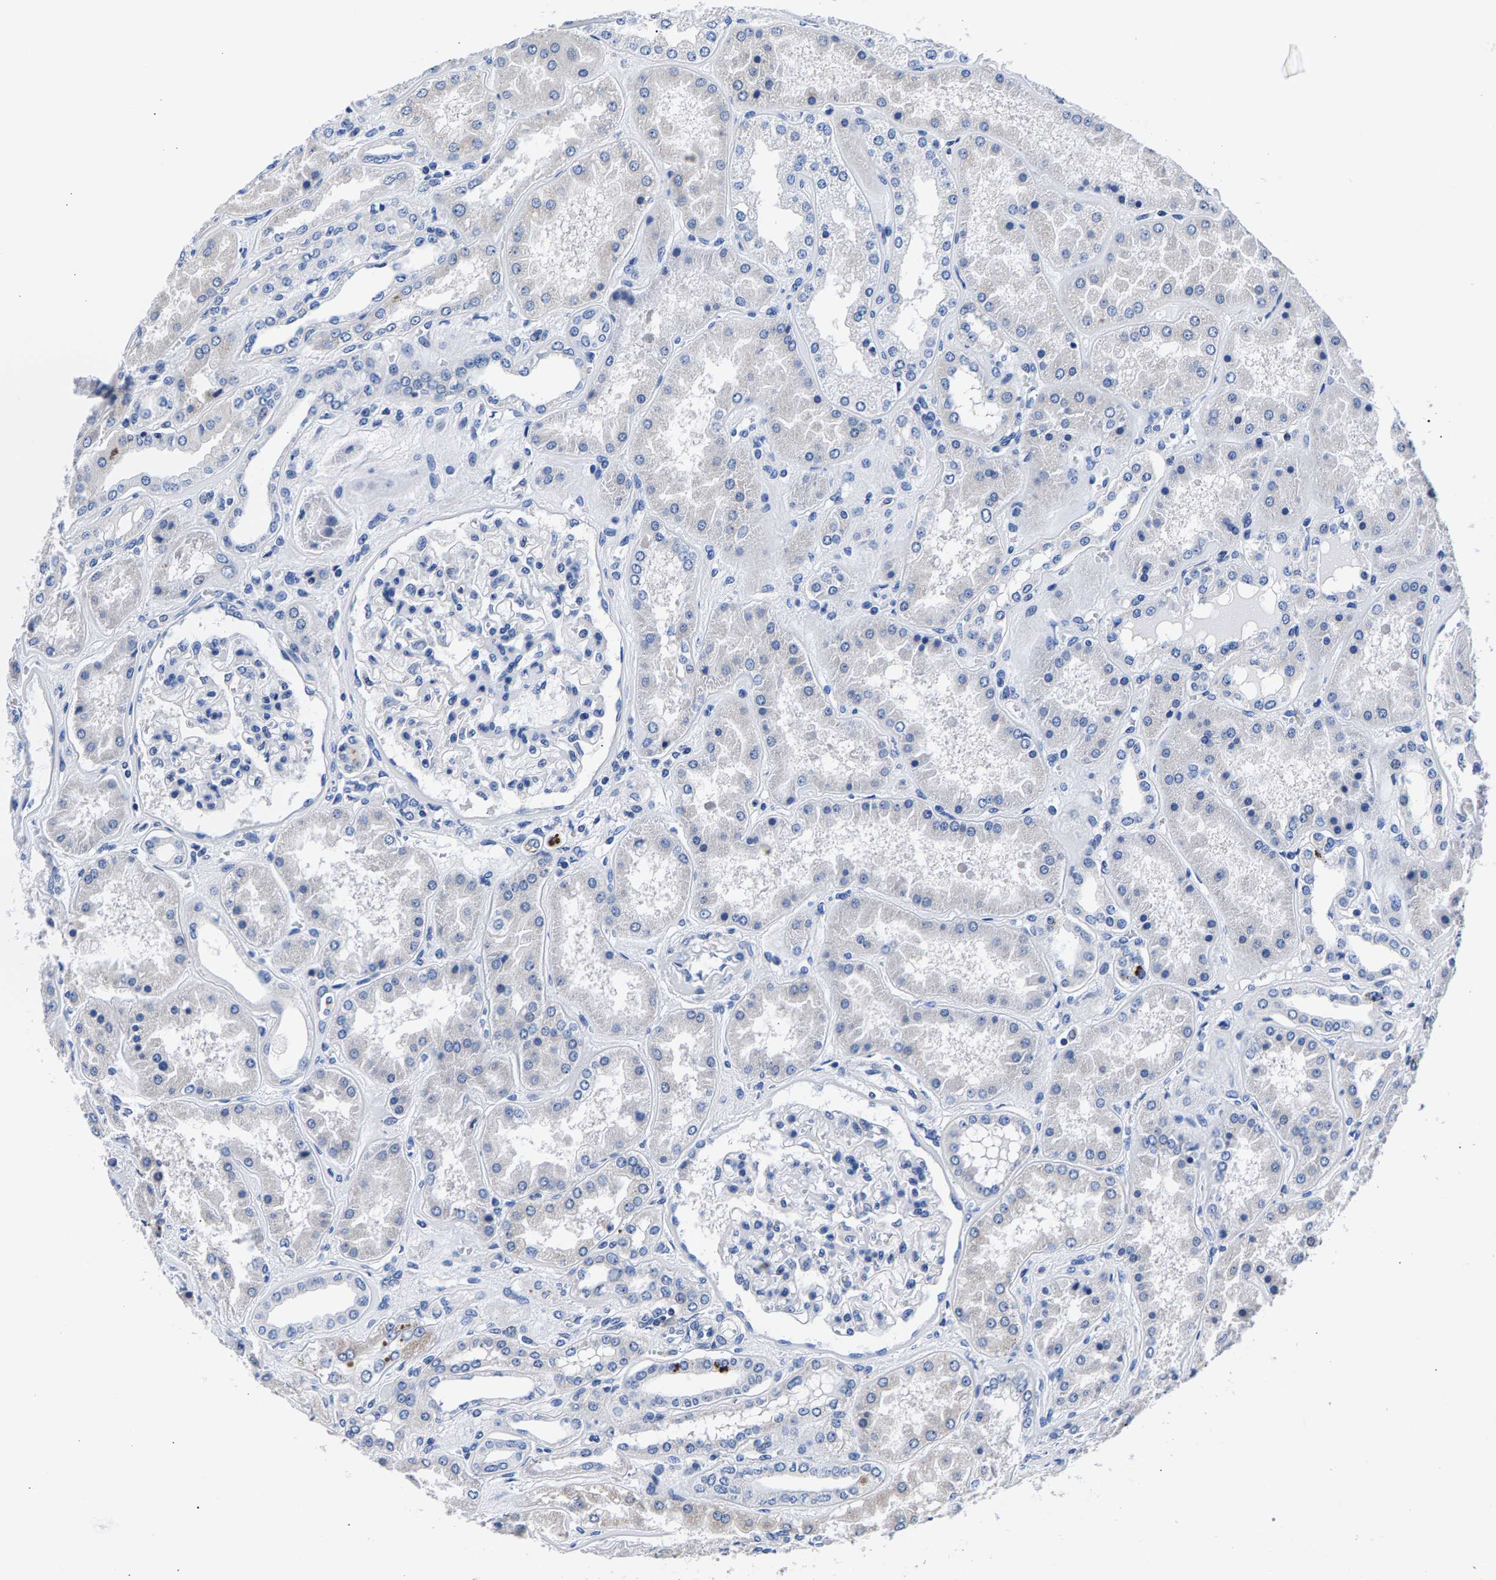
{"staining": {"intensity": "negative", "quantity": "none", "location": "none"}, "tissue": "kidney", "cell_type": "Cells in glomeruli", "image_type": "normal", "snomed": [{"axis": "morphology", "description": "Normal tissue, NOS"}, {"axis": "topography", "description": "Kidney"}], "caption": "Immunohistochemistry of unremarkable human kidney reveals no expression in cells in glomeruli.", "gene": "PHF24", "patient": {"sex": "female", "age": 56}}